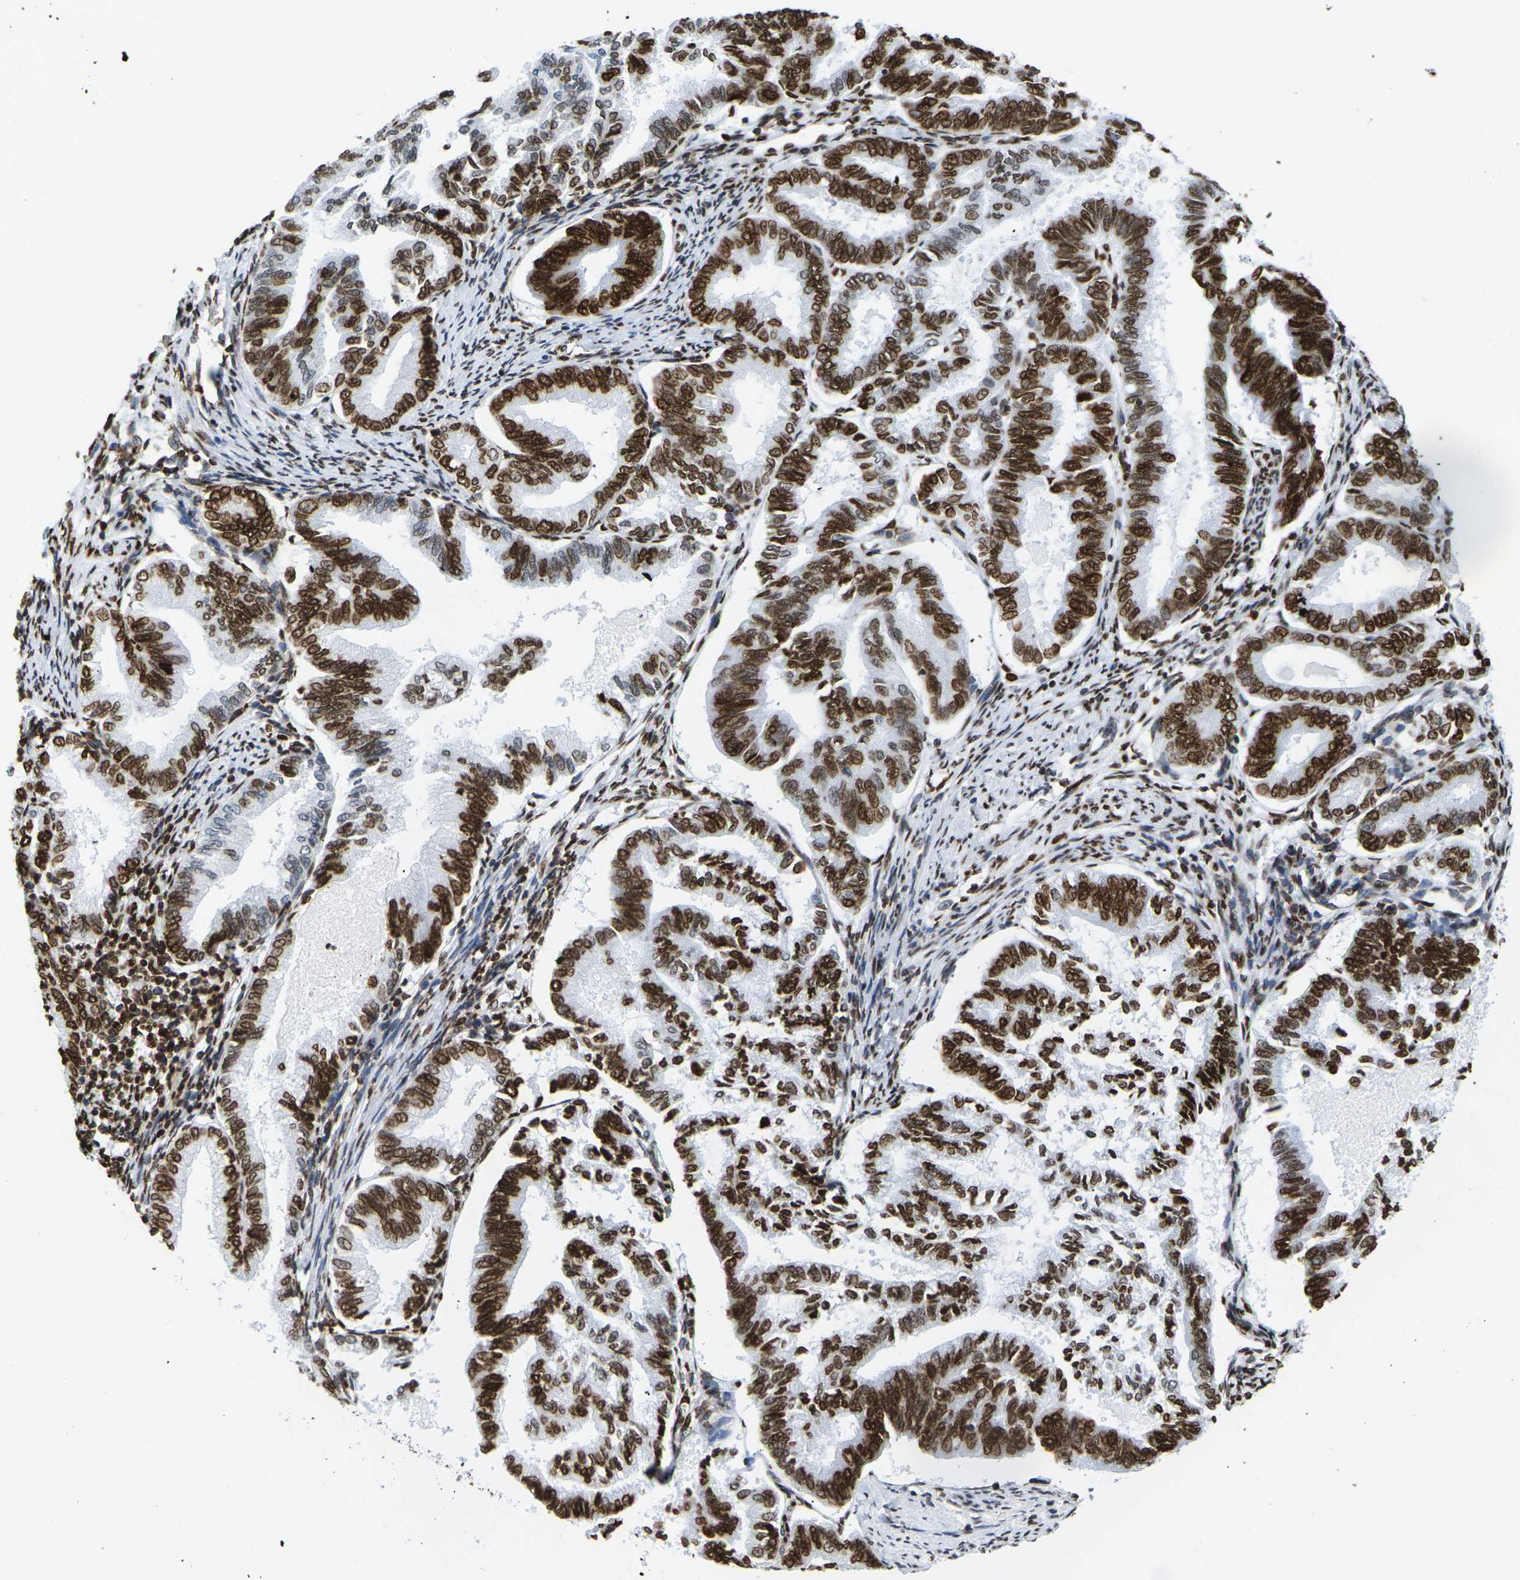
{"staining": {"intensity": "strong", "quantity": ">75%", "location": "cytoplasmic/membranous,nuclear"}, "tissue": "endometrial cancer", "cell_type": "Tumor cells", "image_type": "cancer", "snomed": [{"axis": "morphology", "description": "Adenocarcinoma, NOS"}, {"axis": "topography", "description": "Endometrium"}], "caption": "High-power microscopy captured an immunohistochemistry micrograph of endometrial adenocarcinoma, revealing strong cytoplasmic/membranous and nuclear staining in approximately >75% of tumor cells.", "gene": "H2AC21", "patient": {"sex": "female", "age": 86}}